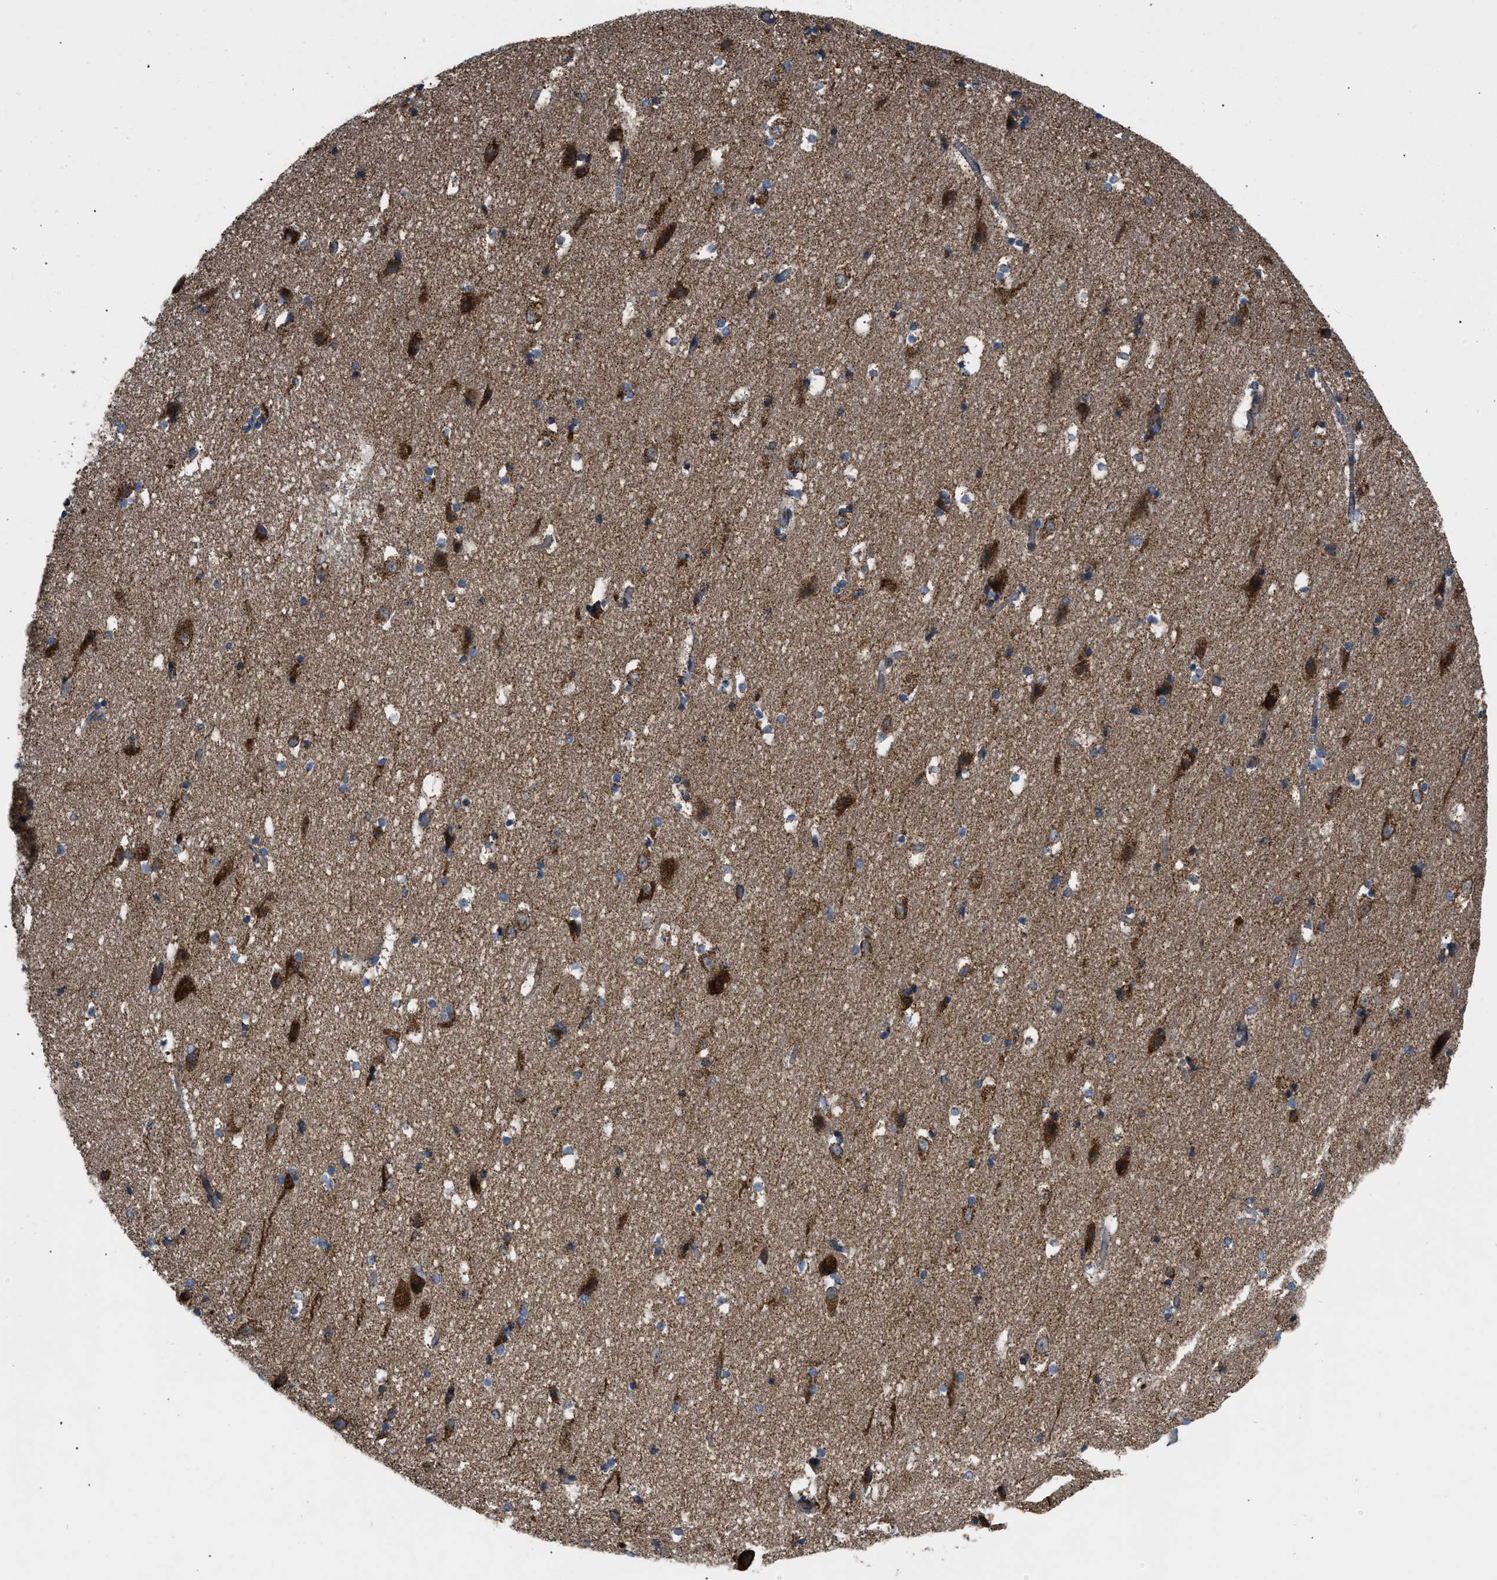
{"staining": {"intensity": "moderate", "quantity": ">75%", "location": "cytoplasmic/membranous"}, "tissue": "hippocampus", "cell_type": "Glial cells", "image_type": "normal", "snomed": [{"axis": "morphology", "description": "Normal tissue, NOS"}, {"axis": "topography", "description": "Hippocampus"}], "caption": "This micrograph shows benign hippocampus stained with immunohistochemistry (IHC) to label a protein in brown. The cytoplasmic/membranous of glial cells show moderate positivity for the protein. Nuclei are counter-stained blue.", "gene": "OPTN", "patient": {"sex": "male", "age": 45}}